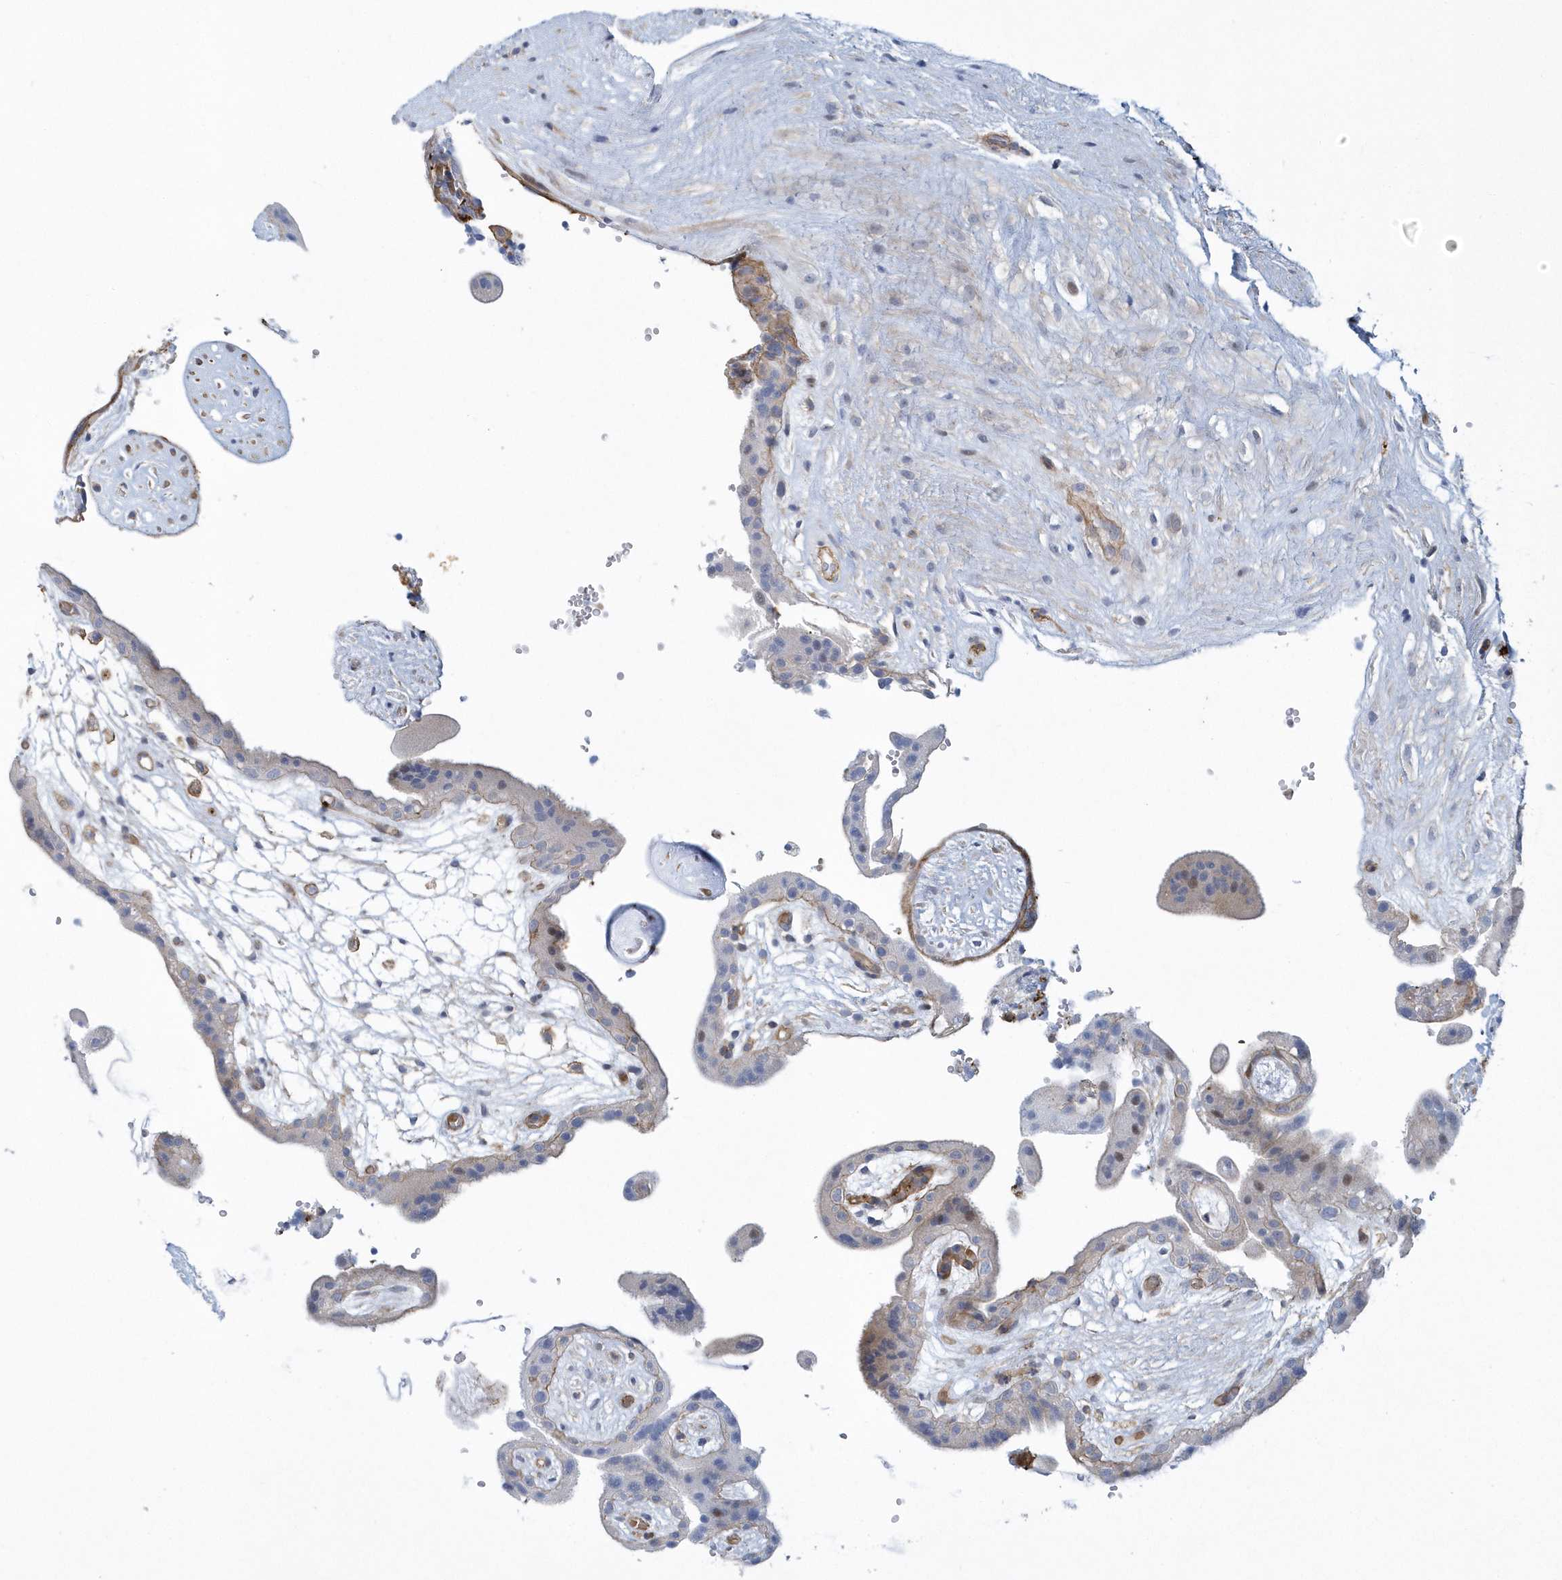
{"staining": {"intensity": "moderate", "quantity": "25%-75%", "location": "cytoplasmic/membranous"}, "tissue": "placenta", "cell_type": "Decidual cells", "image_type": "normal", "snomed": [{"axis": "morphology", "description": "Normal tissue, NOS"}, {"axis": "topography", "description": "Placenta"}], "caption": "Moderate cytoplasmic/membranous protein expression is present in about 25%-75% of decidual cells in placenta. Using DAB (3,3'-diaminobenzidine) (brown) and hematoxylin (blue) stains, captured at high magnification using brightfield microscopy.", "gene": "ARAP2", "patient": {"sex": "female", "age": 18}}